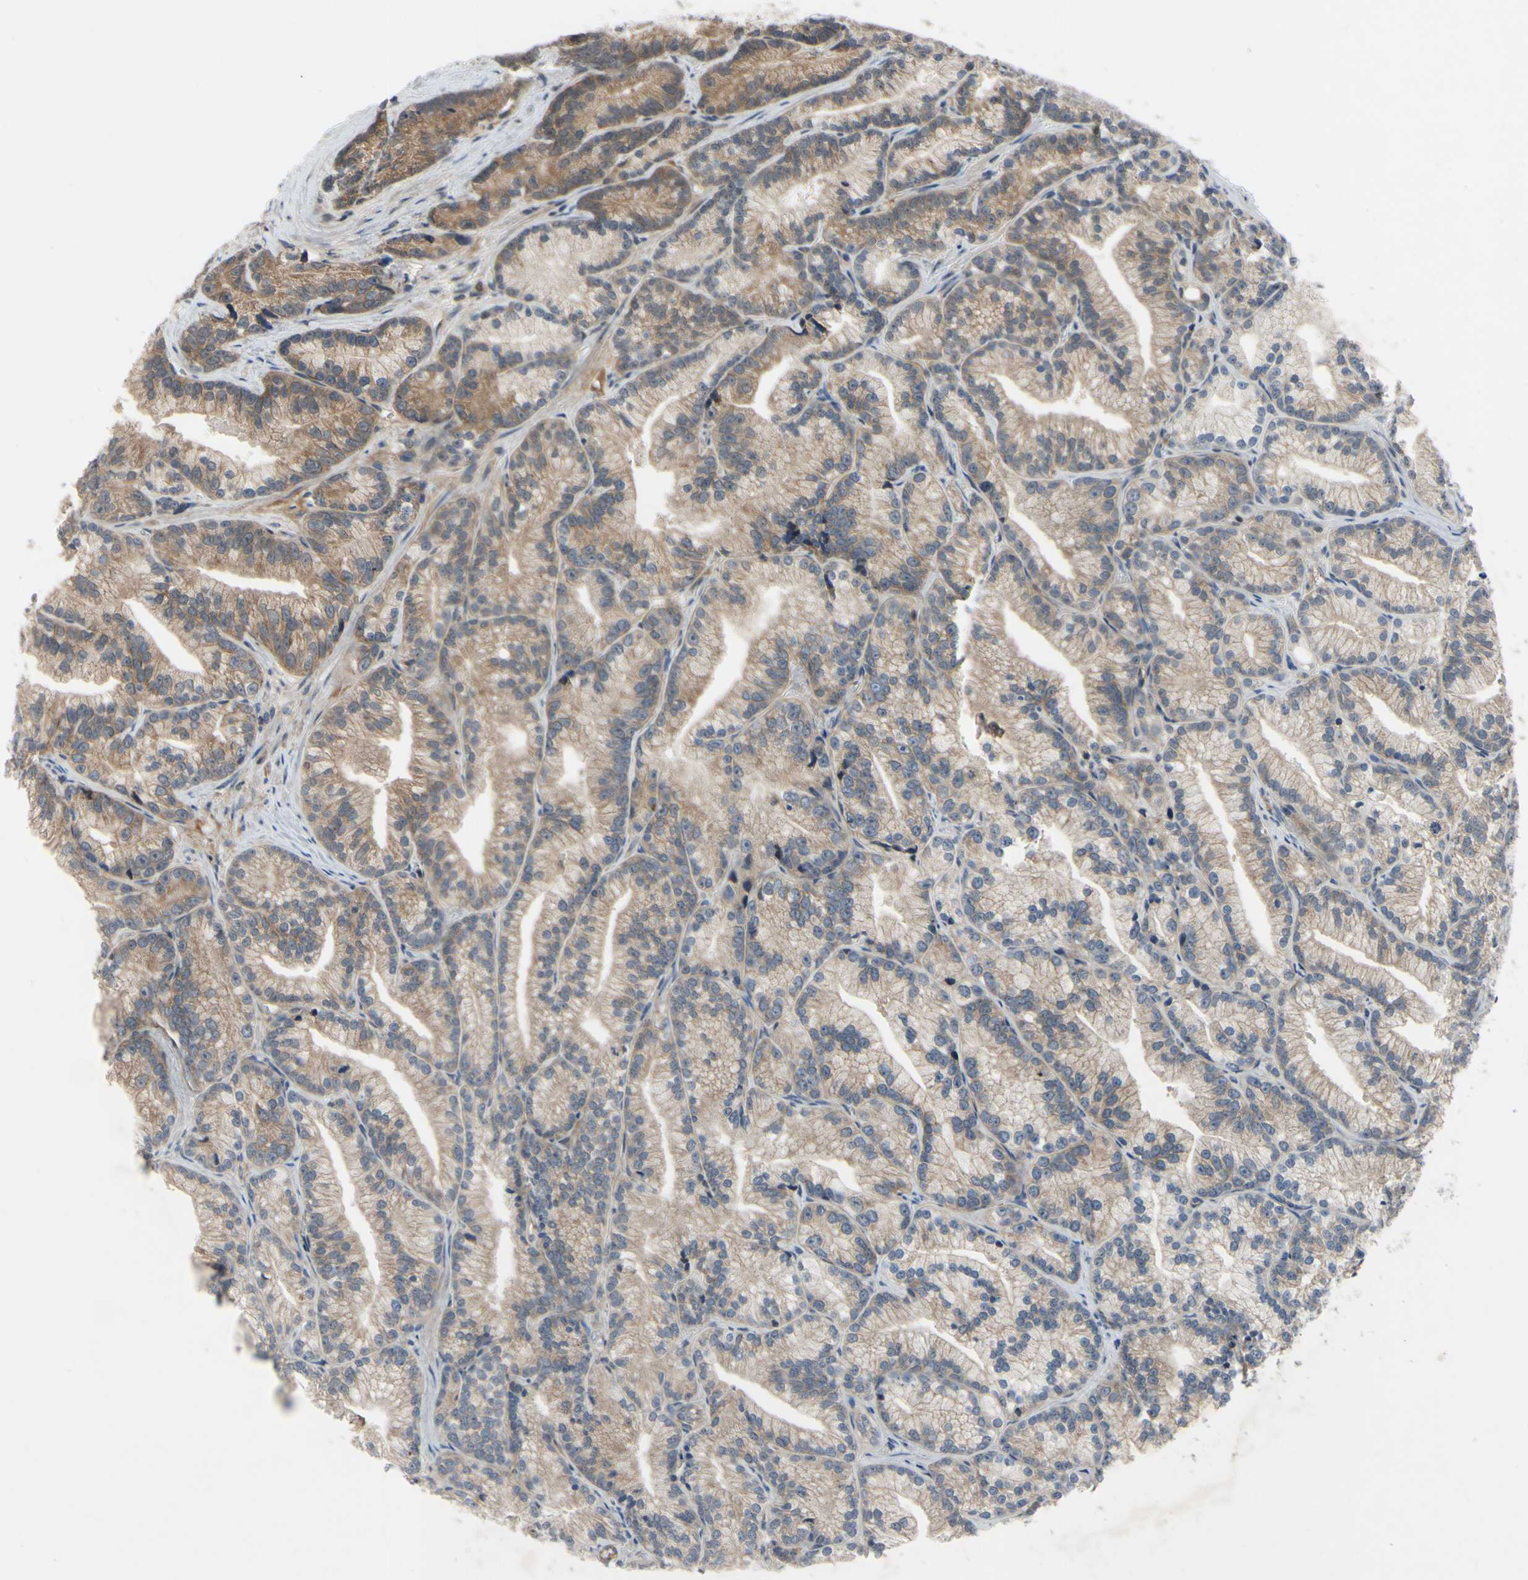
{"staining": {"intensity": "moderate", "quantity": ">75%", "location": "cytoplasmic/membranous"}, "tissue": "prostate cancer", "cell_type": "Tumor cells", "image_type": "cancer", "snomed": [{"axis": "morphology", "description": "Adenocarcinoma, Low grade"}, {"axis": "topography", "description": "Prostate"}], "caption": "Human prostate cancer stained with a protein marker shows moderate staining in tumor cells.", "gene": "XIAP", "patient": {"sex": "male", "age": 89}}